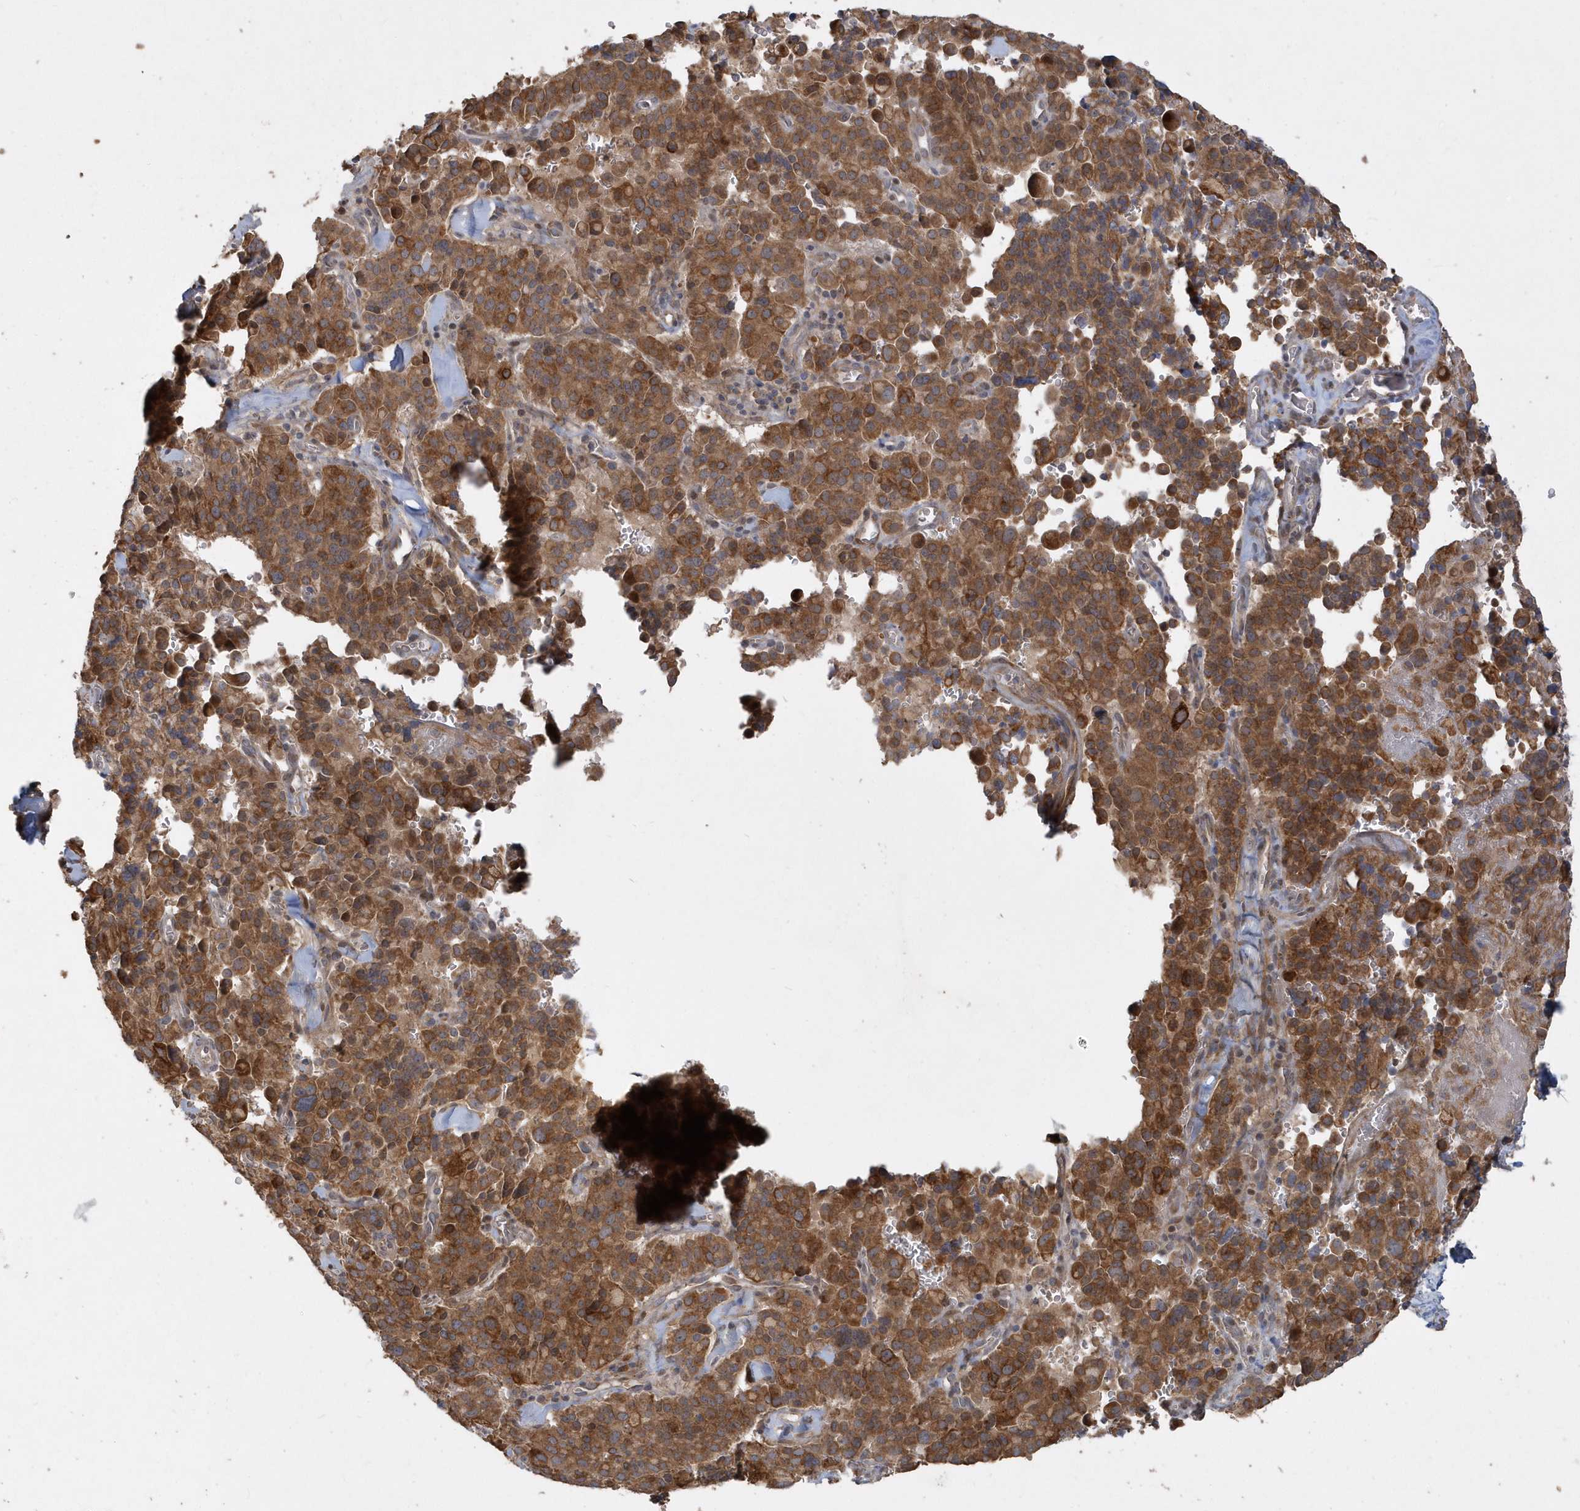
{"staining": {"intensity": "strong", "quantity": ">75%", "location": "cytoplasmic/membranous"}, "tissue": "pancreatic cancer", "cell_type": "Tumor cells", "image_type": "cancer", "snomed": [{"axis": "morphology", "description": "Adenocarcinoma, NOS"}, {"axis": "topography", "description": "Pancreas"}], "caption": "High-power microscopy captured an immunohistochemistry image of pancreatic cancer, revealing strong cytoplasmic/membranous positivity in about >75% of tumor cells. (IHC, brightfield microscopy, high magnification).", "gene": "TRAIP", "patient": {"sex": "male", "age": 65}}